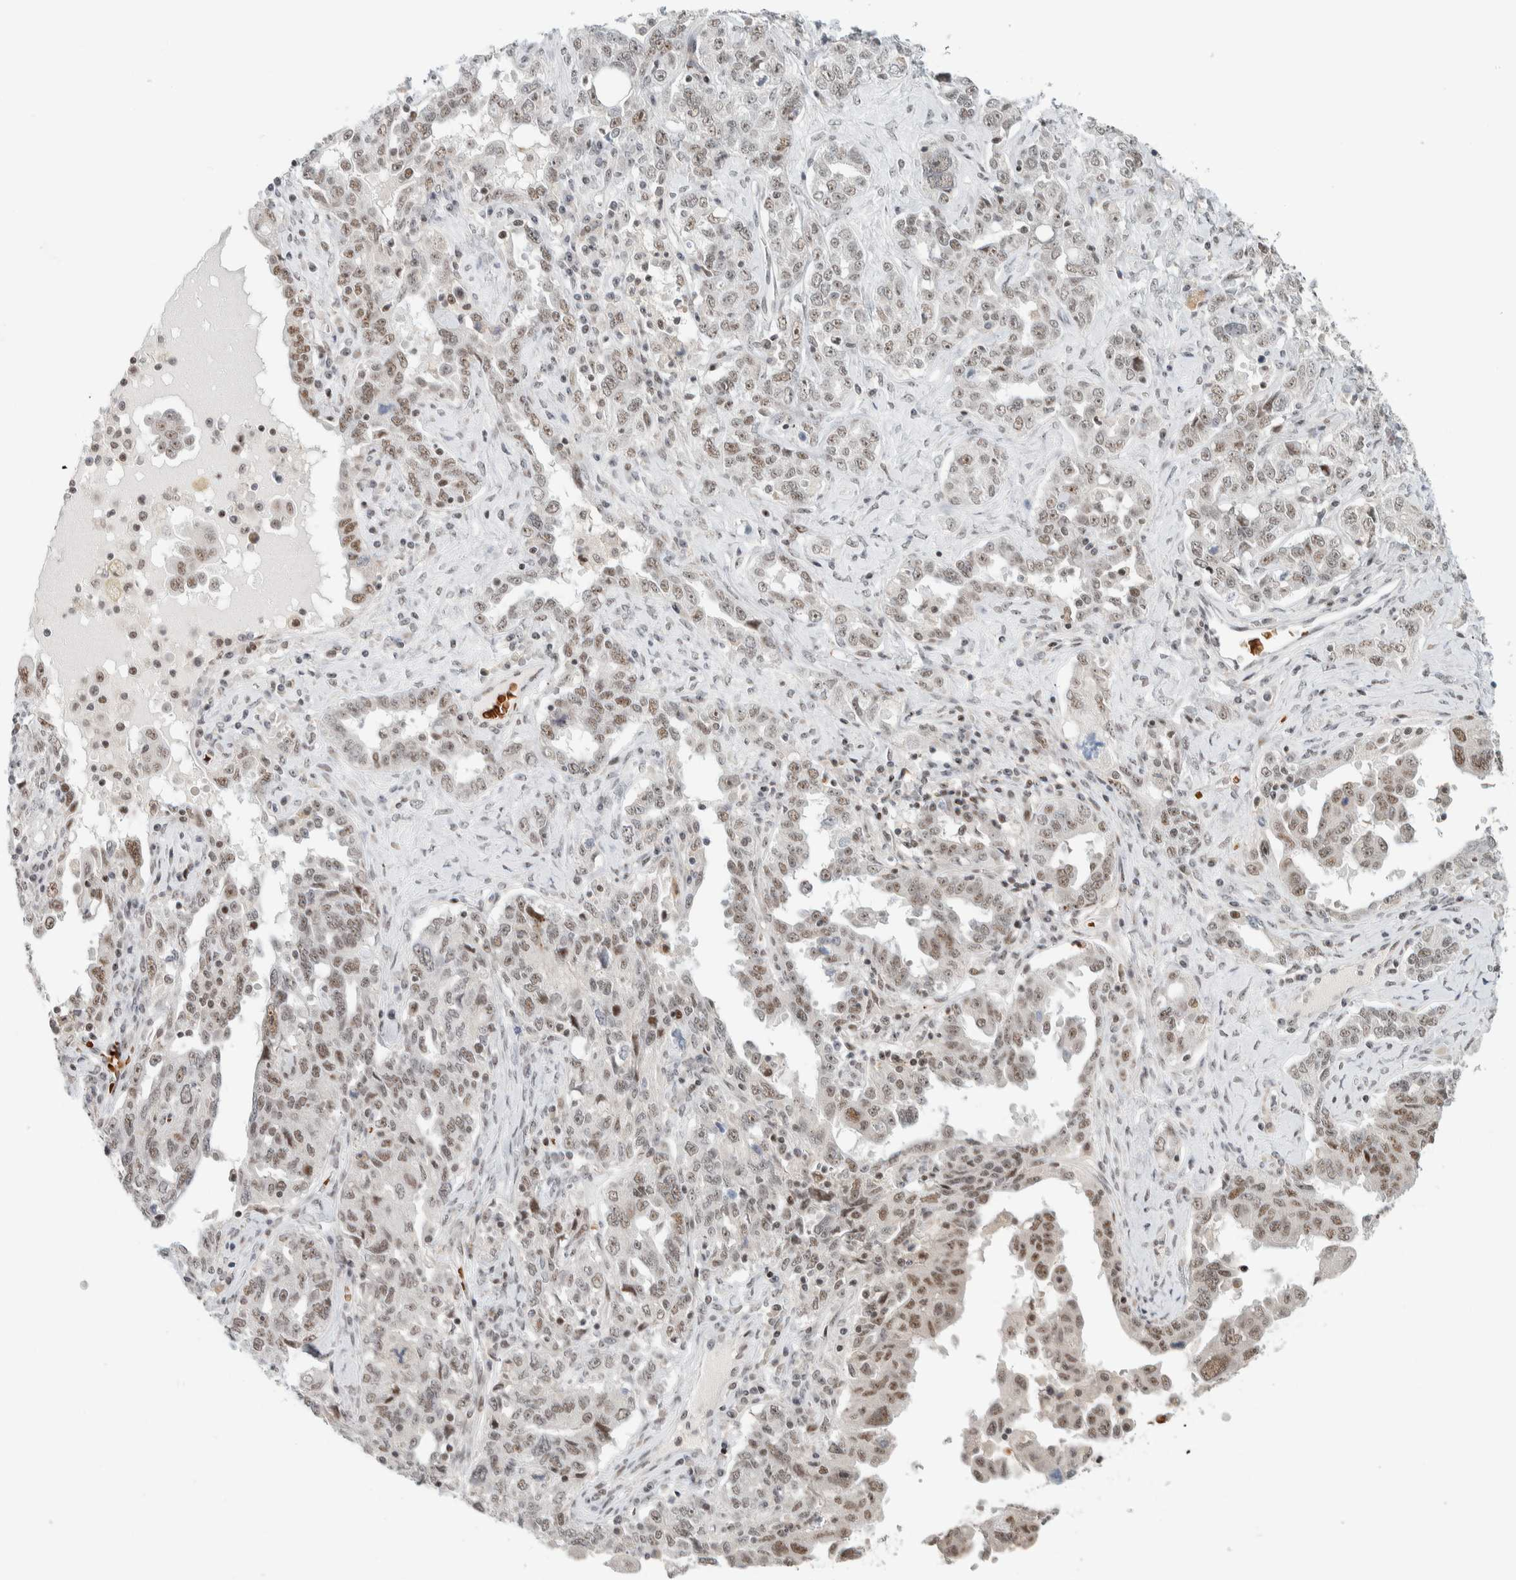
{"staining": {"intensity": "moderate", "quantity": ">75%", "location": "nuclear"}, "tissue": "ovarian cancer", "cell_type": "Tumor cells", "image_type": "cancer", "snomed": [{"axis": "morphology", "description": "Carcinoma, endometroid"}, {"axis": "topography", "description": "Ovary"}], "caption": "Immunohistochemistry photomicrograph of ovarian cancer stained for a protein (brown), which reveals medium levels of moderate nuclear expression in approximately >75% of tumor cells.", "gene": "ZBTB2", "patient": {"sex": "female", "age": 62}}